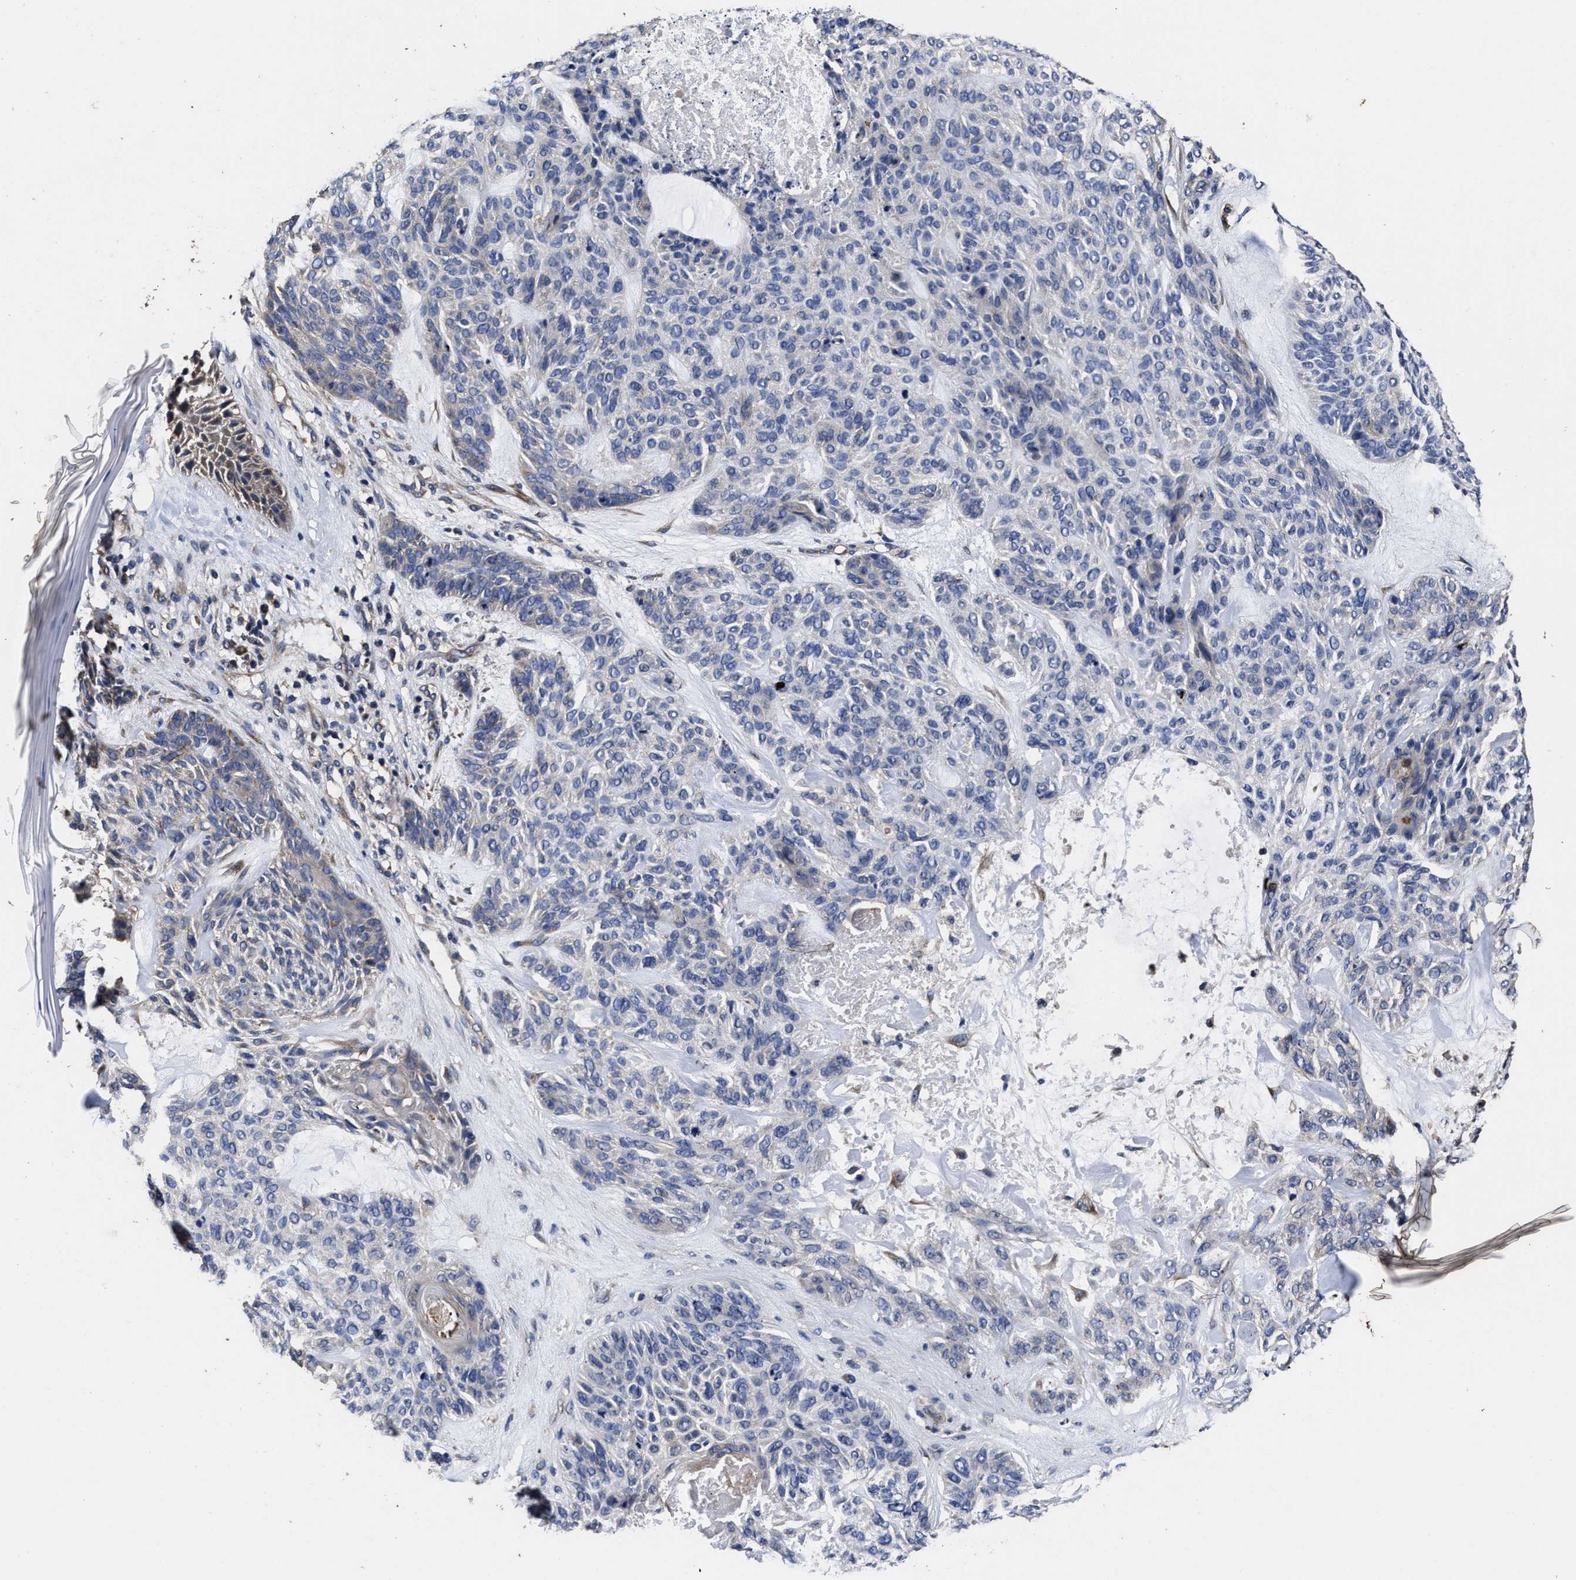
{"staining": {"intensity": "negative", "quantity": "none", "location": "none"}, "tissue": "skin cancer", "cell_type": "Tumor cells", "image_type": "cancer", "snomed": [{"axis": "morphology", "description": "Basal cell carcinoma"}, {"axis": "topography", "description": "Skin"}], "caption": "DAB immunohistochemical staining of skin cancer (basal cell carcinoma) displays no significant expression in tumor cells.", "gene": "AVEN", "patient": {"sex": "male", "age": 55}}